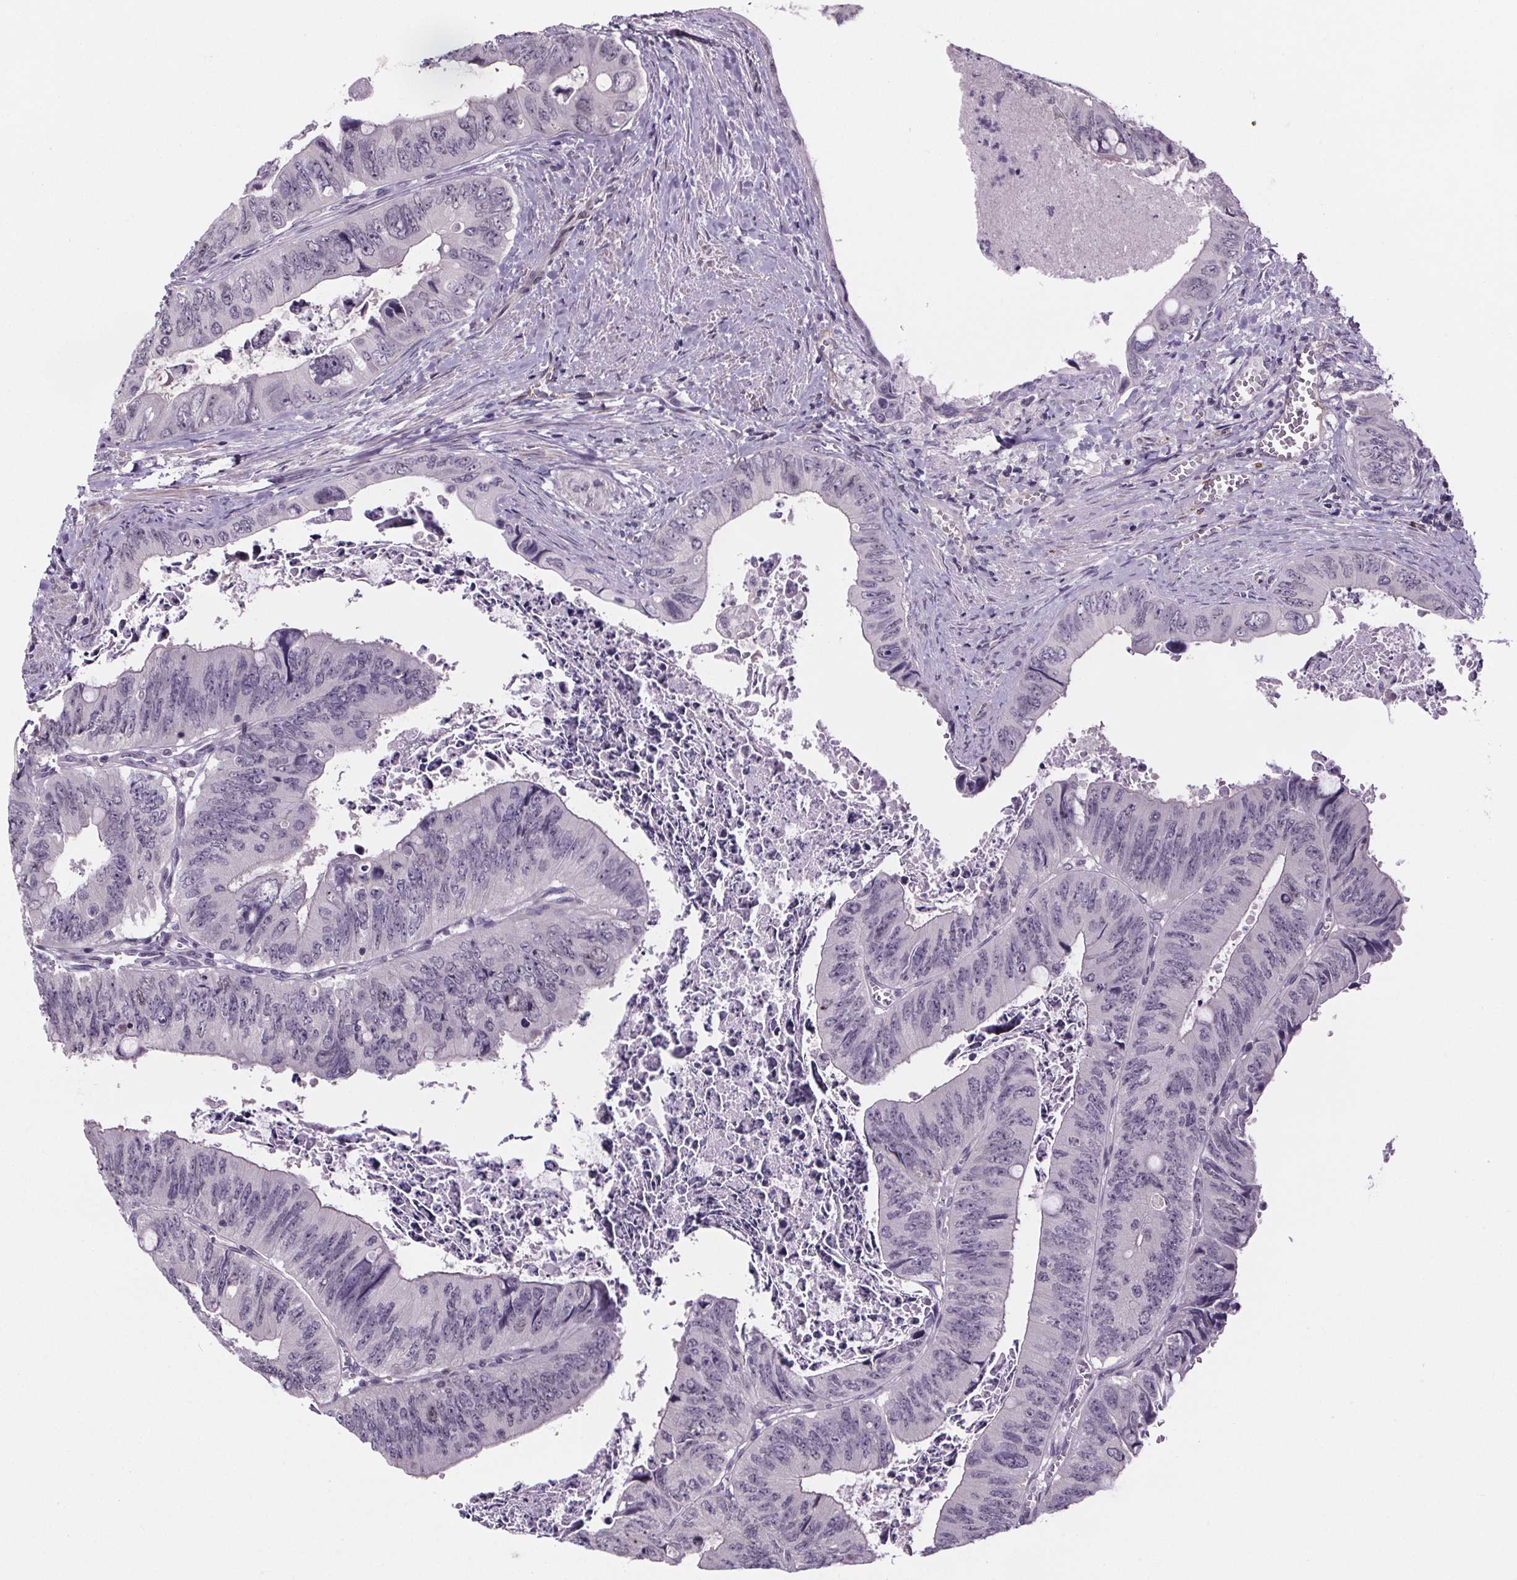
{"staining": {"intensity": "negative", "quantity": "none", "location": "none"}, "tissue": "colorectal cancer", "cell_type": "Tumor cells", "image_type": "cancer", "snomed": [{"axis": "morphology", "description": "Adenocarcinoma, NOS"}, {"axis": "topography", "description": "Colon"}], "caption": "DAB immunohistochemical staining of human colorectal cancer (adenocarcinoma) displays no significant staining in tumor cells.", "gene": "TTC12", "patient": {"sex": "female", "age": 84}}